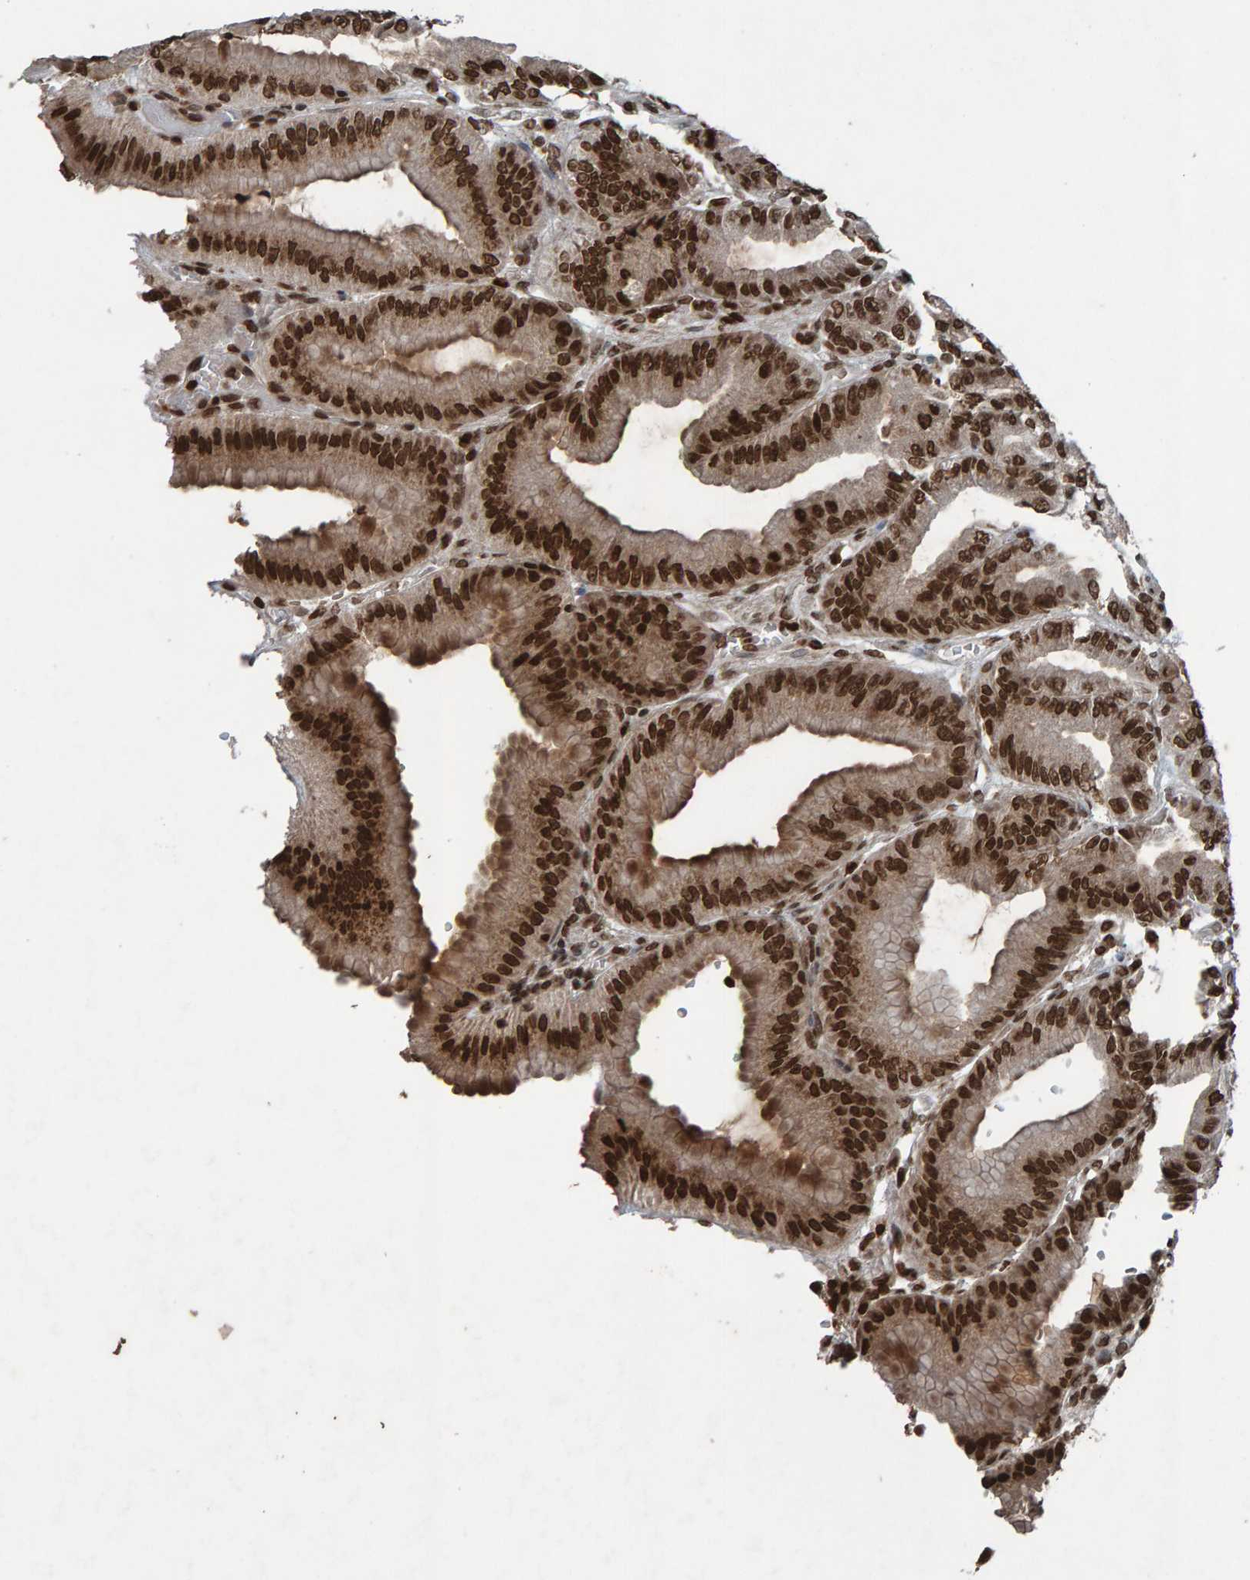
{"staining": {"intensity": "strong", "quantity": ">75%", "location": "nuclear"}, "tissue": "stomach", "cell_type": "Glandular cells", "image_type": "normal", "snomed": [{"axis": "morphology", "description": "Normal tissue, NOS"}, {"axis": "topography", "description": "Stomach, lower"}], "caption": "Immunohistochemical staining of benign stomach demonstrates strong nuclear protein staining in approximately >75% of glandular cells. Nuclei are stained in blue.", "gene": "H2AZ1", "patient": {"sex": "male", "age": 71}}